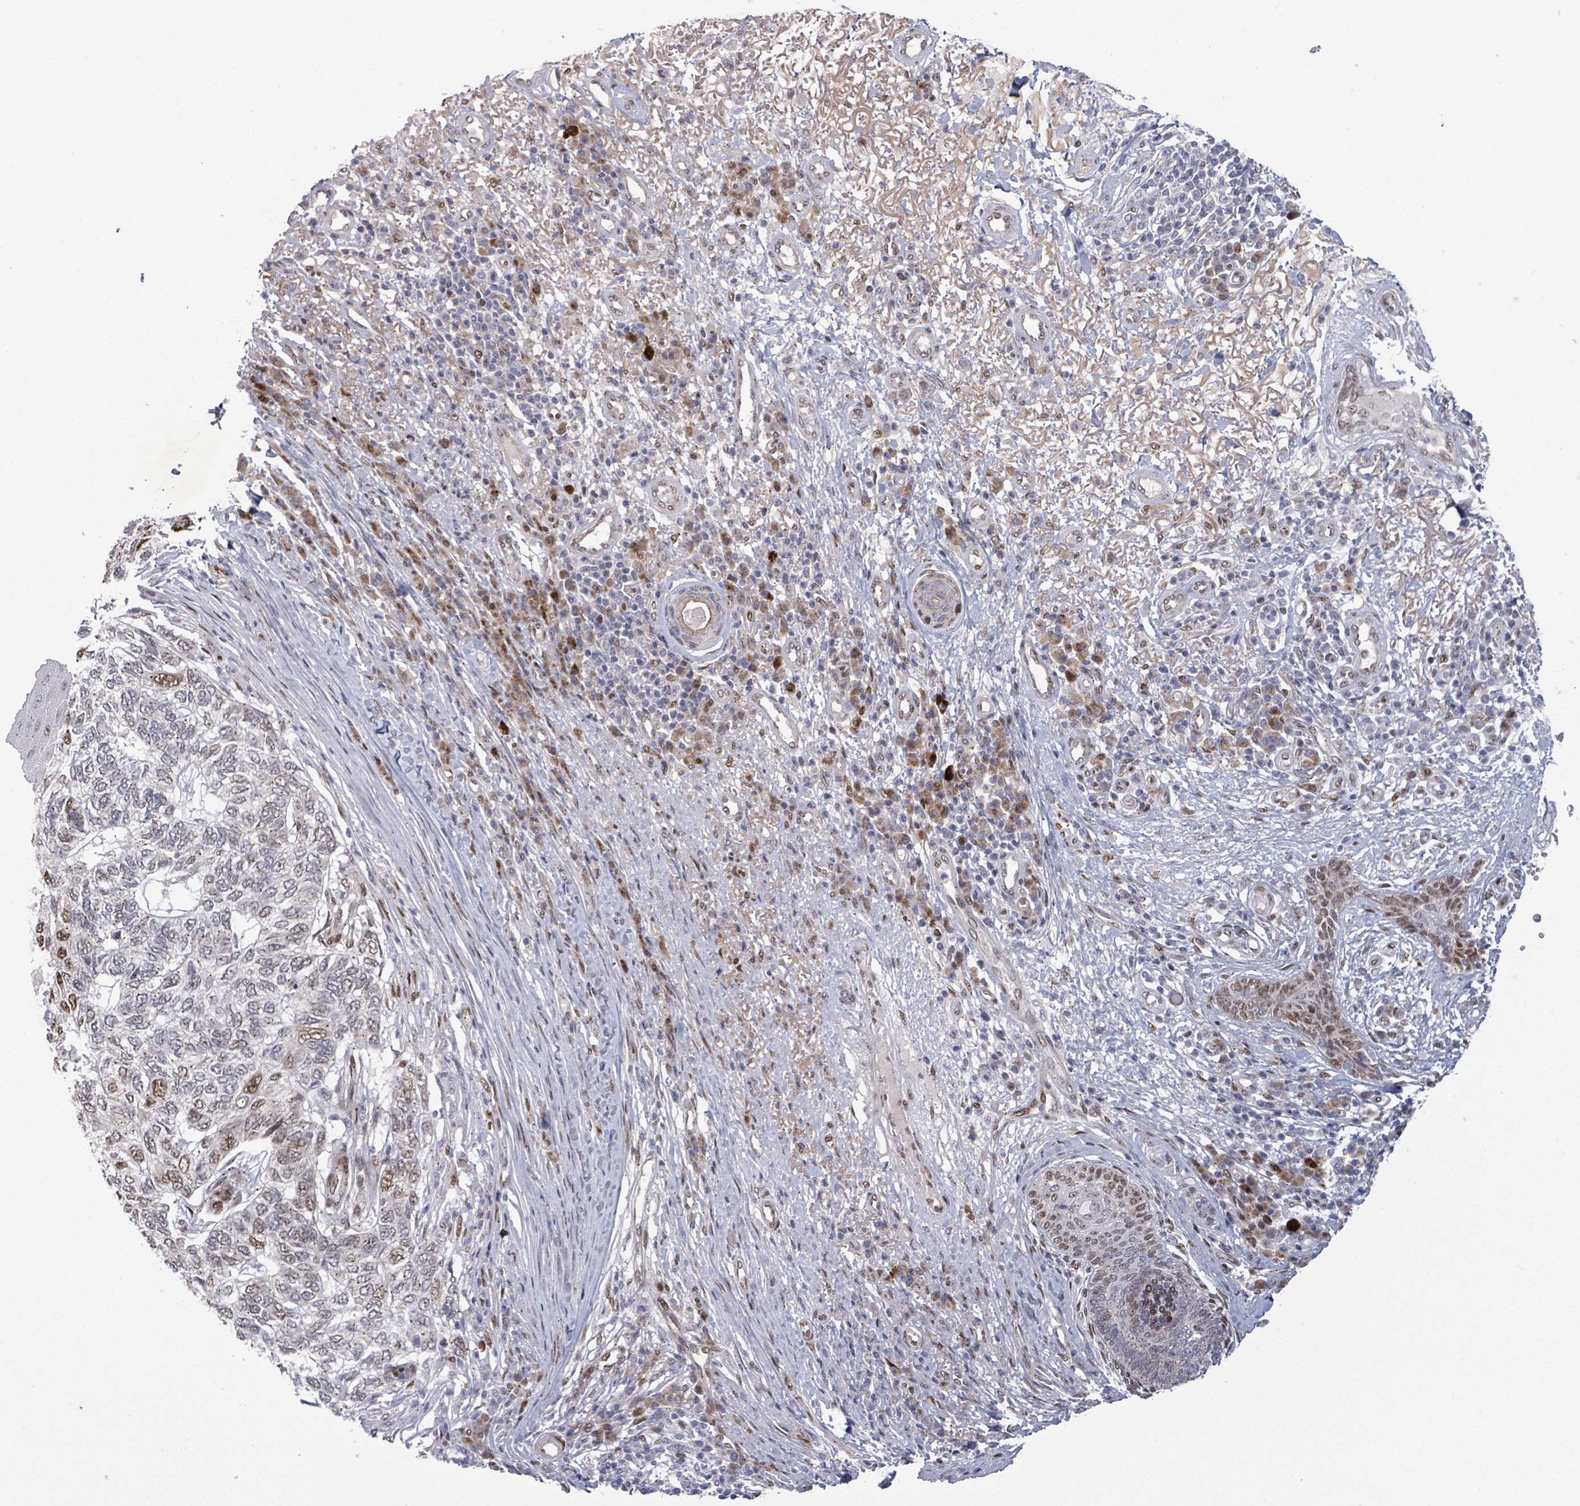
{"staining": {"intensity": "moderate", "quantity": "<25%", "location": "nuclear"}, "tissue": "skin cancer", "cell_type": "Tumor cells", "image_type": "cancer", "snomed": [{"axis": "morphology", "description": "Basal cell carcinoma"}, {"axis": "topography", "description": "Skin"}], "caption": "Basal cell carcinoma (skin) was stained to show a protein in brown. There is low levels of moderate nuclear positivity in about <25% of tumor cells.", "gene": "TUSC1", "patient": {"sex": "female", "age": 65}}